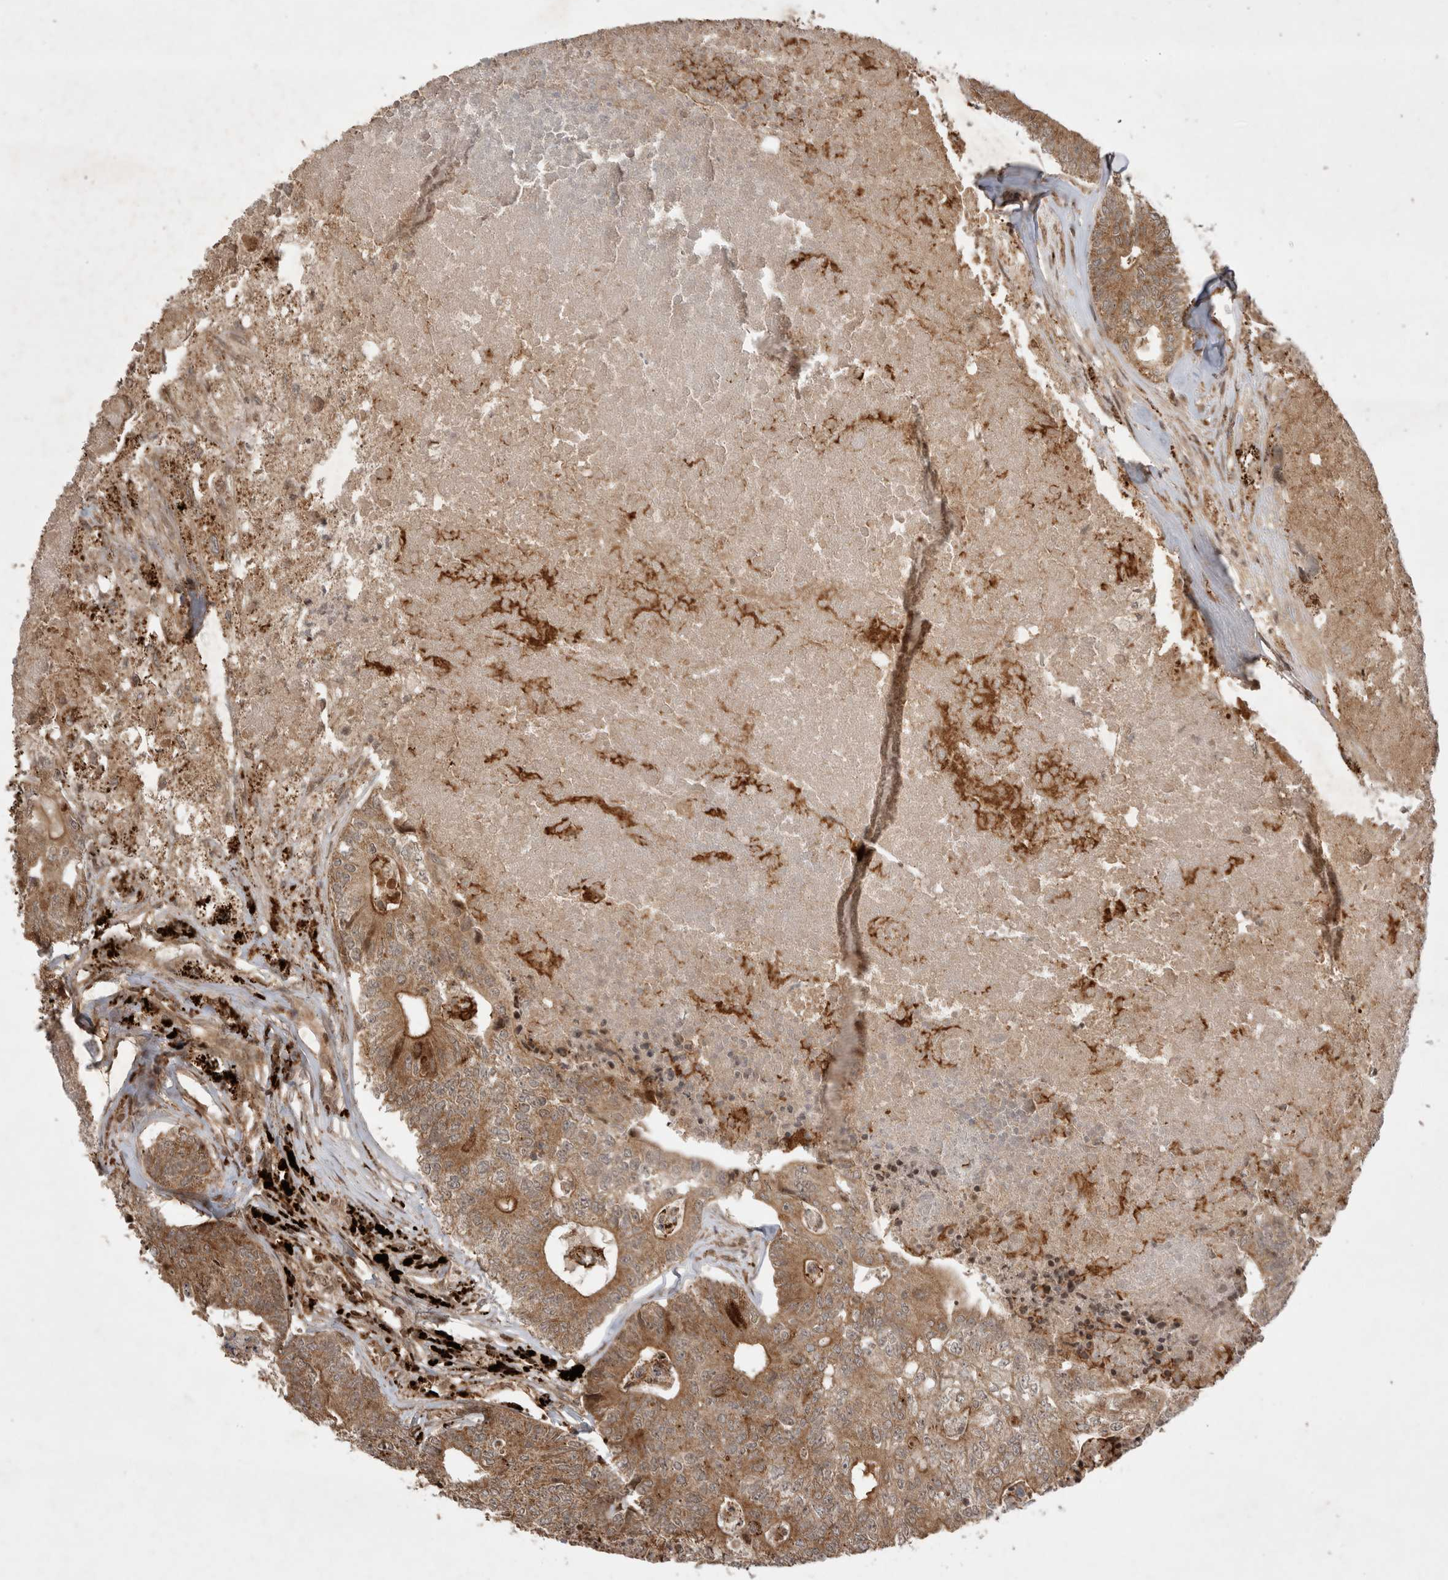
{"staining": {"intensity": "moderate", "quantity": ">75%", "location": "cytoplasmic/membranous"}, "tissue": "colorectal cancer", "cell_type": "Tumor cells", "image_type": "cancer", "snomed": [{"axis": "morphology", "description": "Adenocarcinoma, NOS"}, {"axis": "topography", "description": "Colon"}], "caption": "Immunohistochemistry image of neoplastic tissue: colorectal adenocarcinoma stained using immunohistochemistry demonstrates medium levels of moderate protein expression localized specifically in the cytoplasmic/membranous of tumor cells, appearing as a cytoplasmic/membranous brown color.", "gene": "FAM221A", "patient": {"sex": "female", "age": 67}}